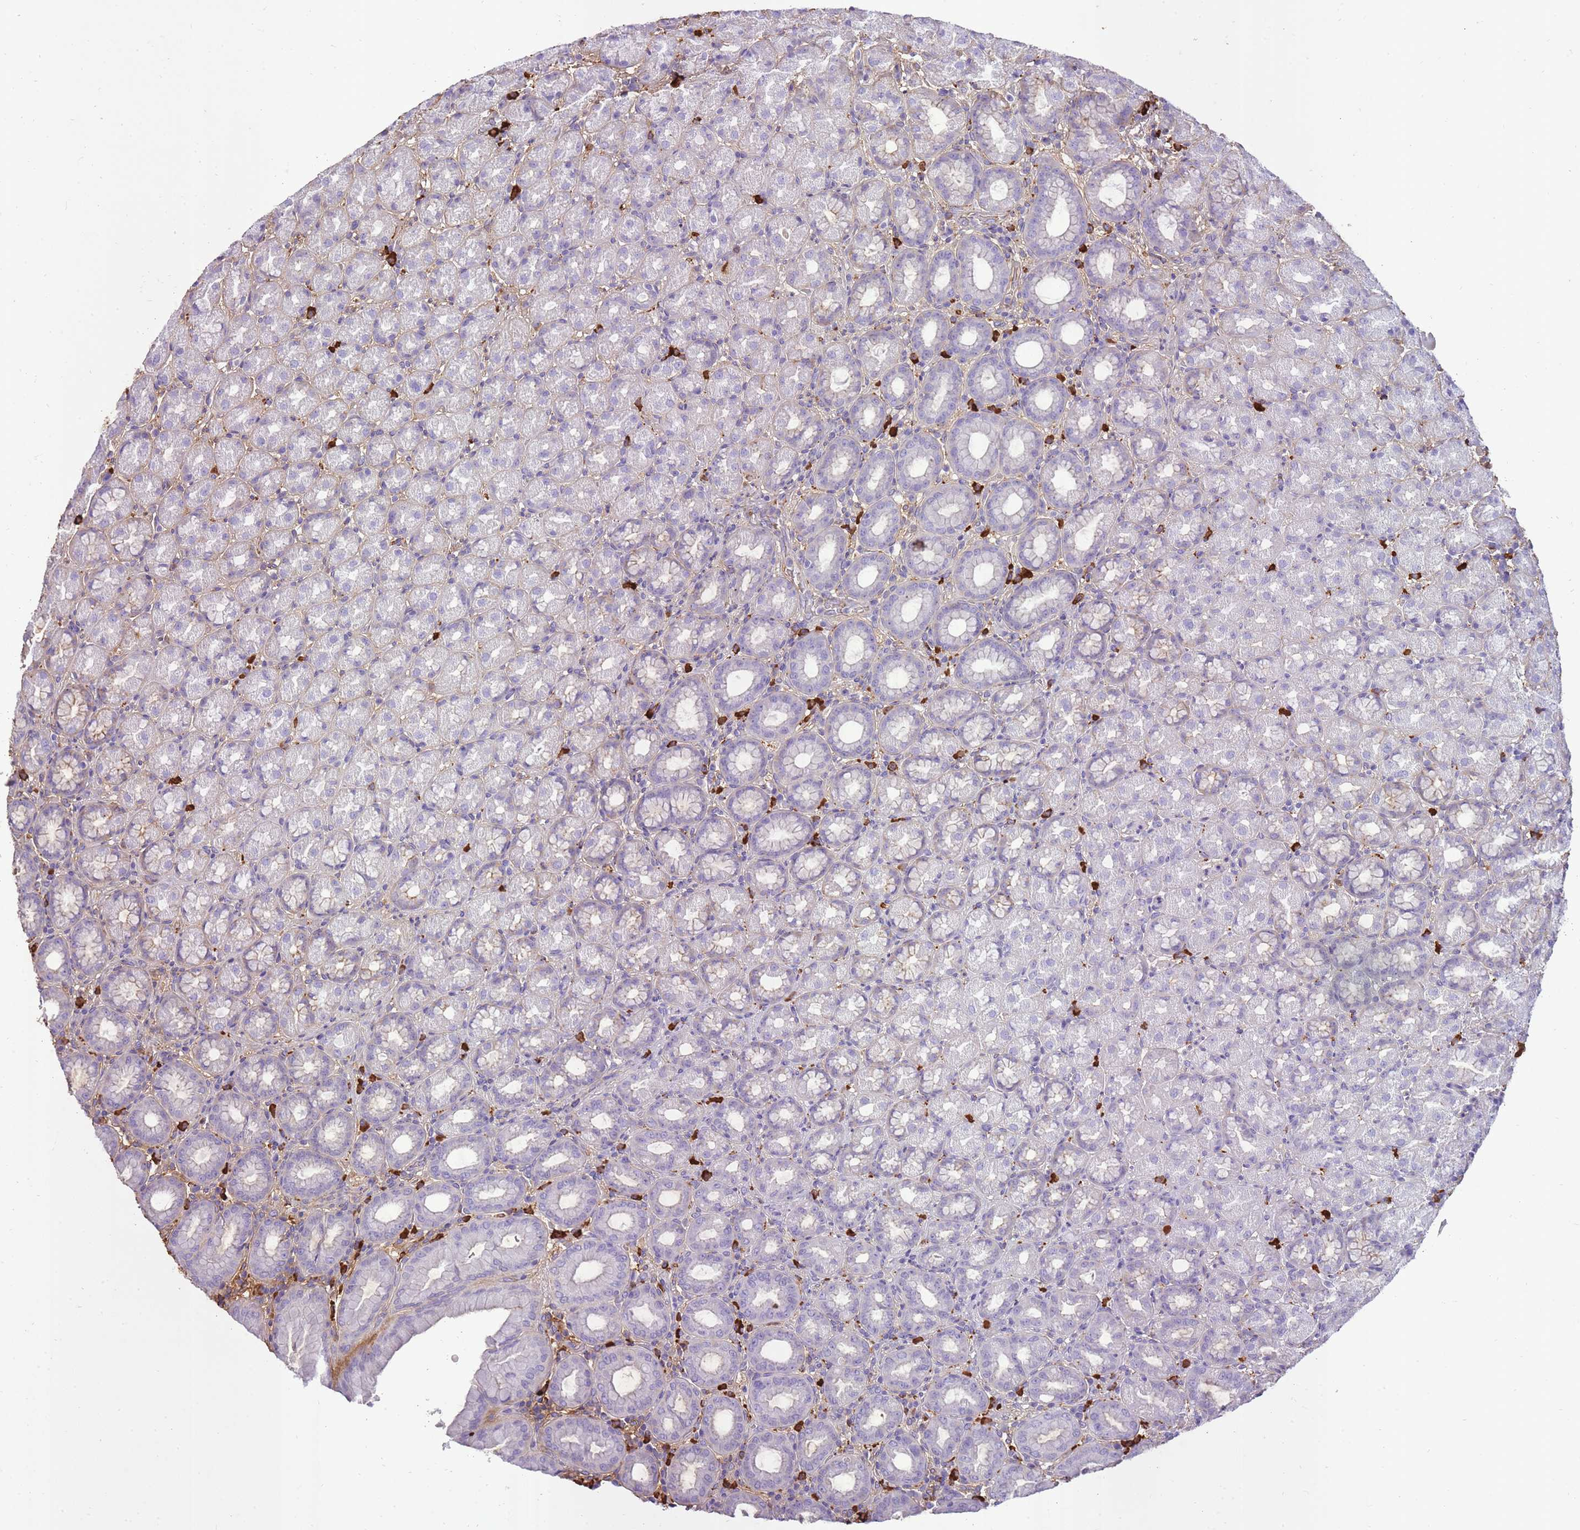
{"staining": {"intensity": "negative", "quantity": "none", "location": "none"}, "tissue": "stomach", "cell_type": "Glandular cells", "image_type": "normal", "snomed": [{"axis": "morphology", "description": "Normal tissue, NOS"}, {"axis": "topography", "description": "Stomach, upper"}, {"axis": "topography", "description": "Stomach"}], "caption": "This is a micrograph of IHC staining of benign stomach, which shows no expression in glandular cells.", "gene": "IGKV1", "patient": {"sex": "male", "age": 68}}